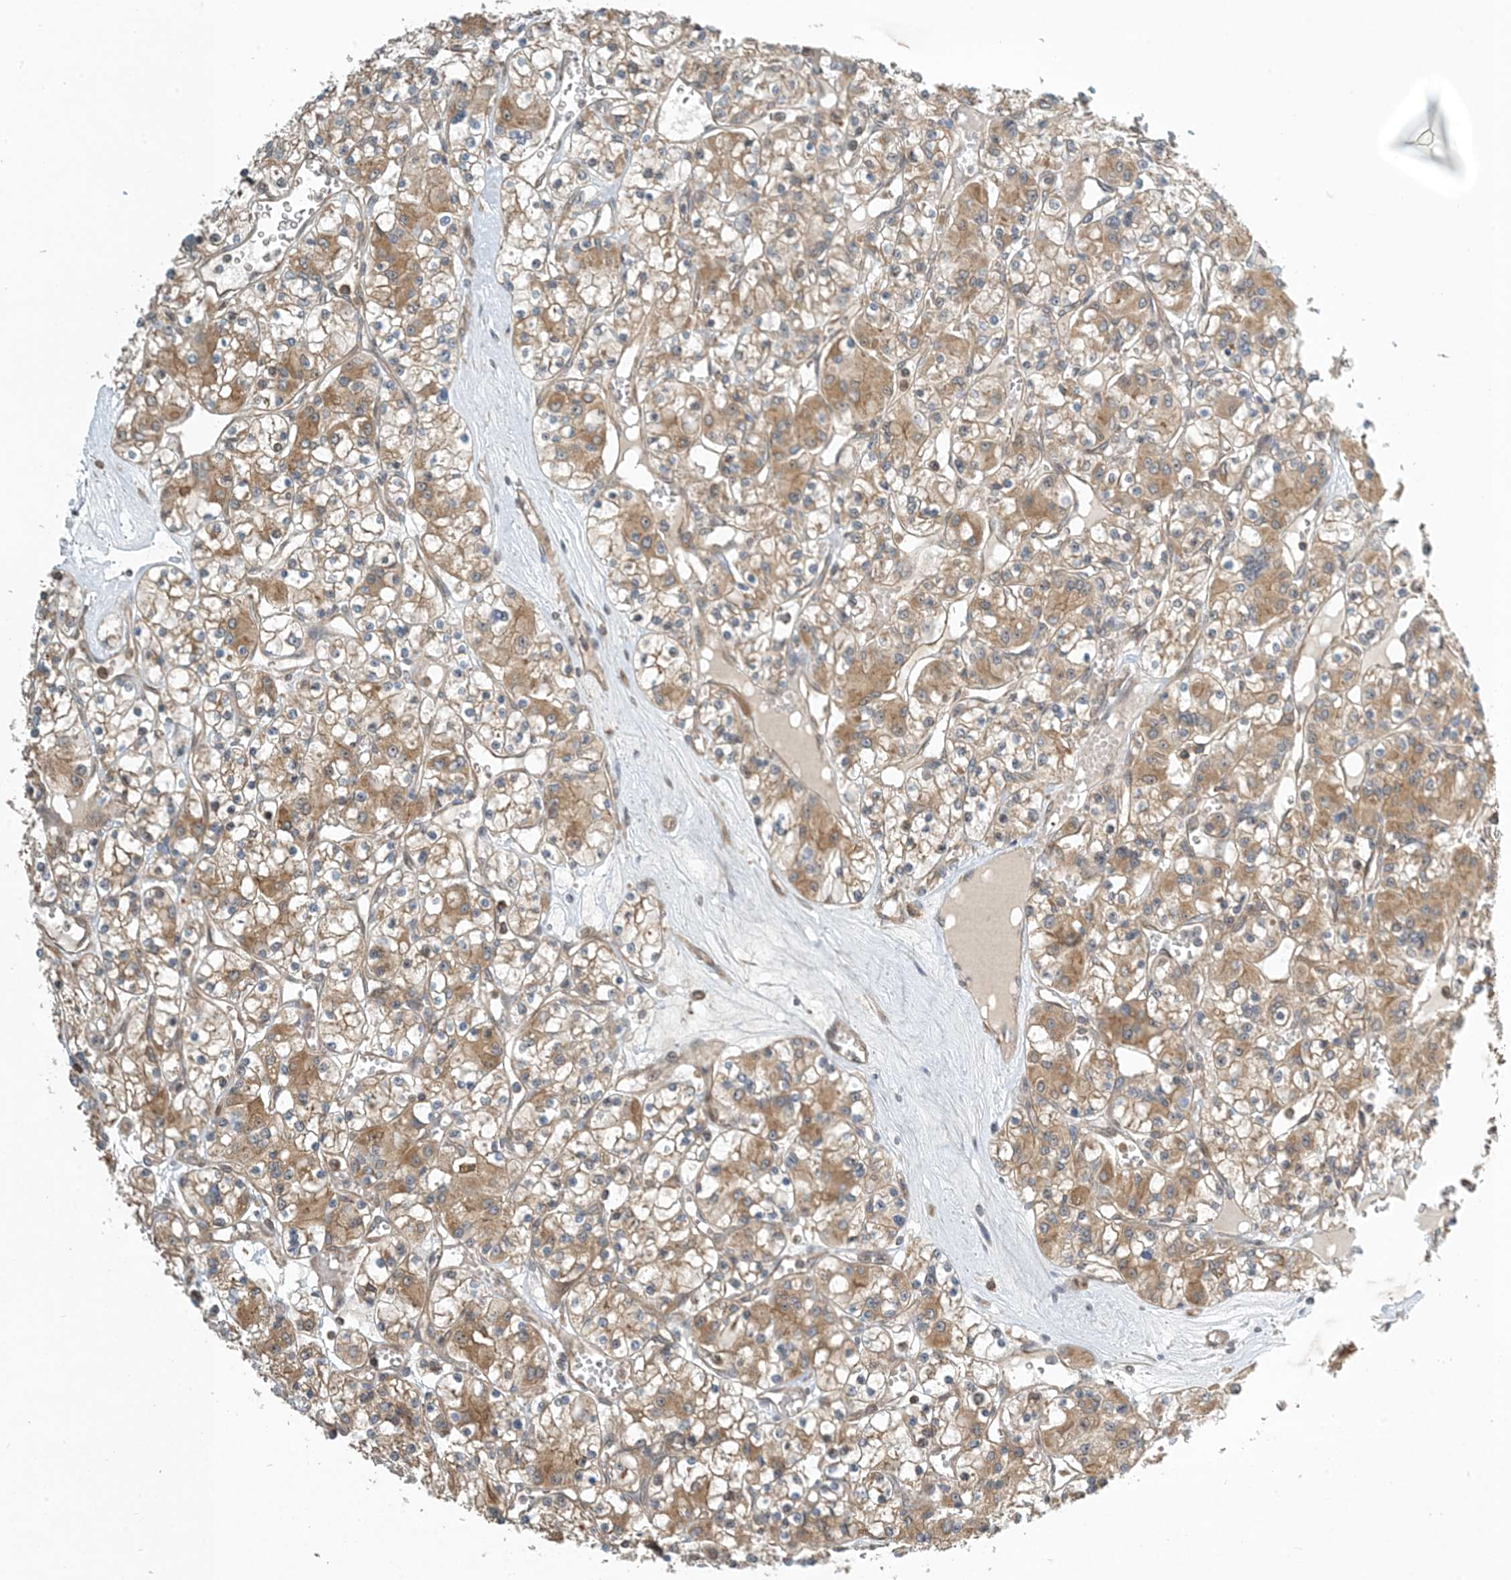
{"staining": {"intensity": "moderate", "quantity": ">75%", "location": "cytoplasmic/membranous"}, "tissue": "renal cancer", "cell_type": "Tumor cells", "image_type": "cancer", "snomed": [{"axis": "morphology", "description": "Adenocarcinoma, NOS"}, {"axis": "topography", "description": "Kidney"}], "caption": "This image displays renal cancer (adenocarcinoma) stained with immunohistochemistry (IHC) to label a protein in brown. The cytoplasmic/membranous of tumor cells show moderate positivity for the protein. Nuclei are counter-stained blue.", "gene": "ZBTB3", "patient": {"sex": "female", "age": 59}}